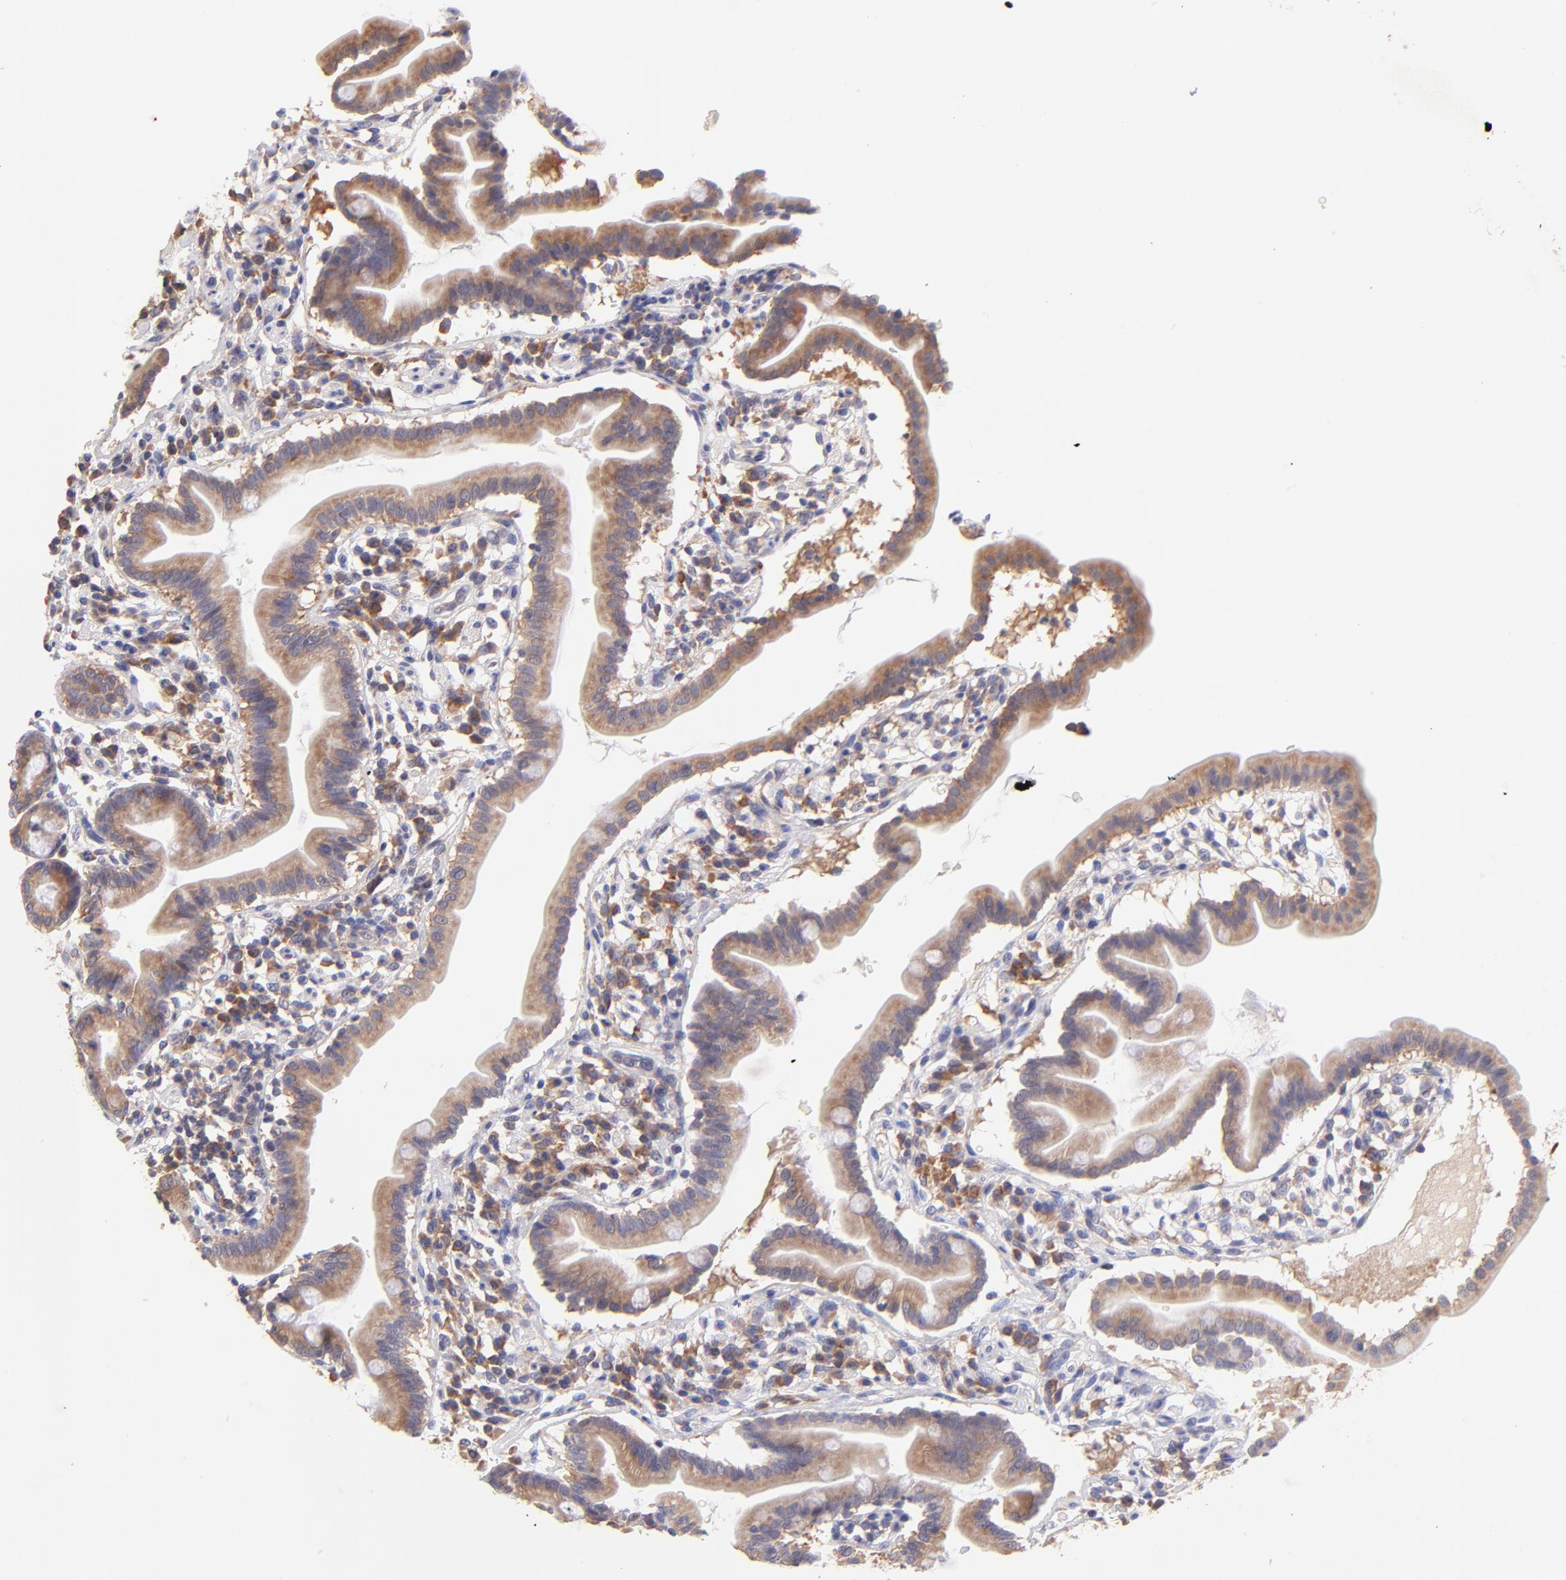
{"staining": {"intensity": "moderate", "quantity": ">75%", "location": "cytoplasmic/membranous"}, "tissue": "duodenum", "cell_type": "Glandular cells", "image_type": "normal", "snomed": [{"axis": "morphology", "description": "Normal tissue, NOS"}, {"axis": "topography", "description": "Duodenum"}], "caption": "This histopathology image reveals benign duodenum stained with immunohistochemistry to label a protein in brown. The cytoplasmic/membranous of glandular cells show moderate positivity for the protein. Nuclei are counter-stained blue.", "gene": "RPL11", "patient": {"sex": "male", "age": 50}}